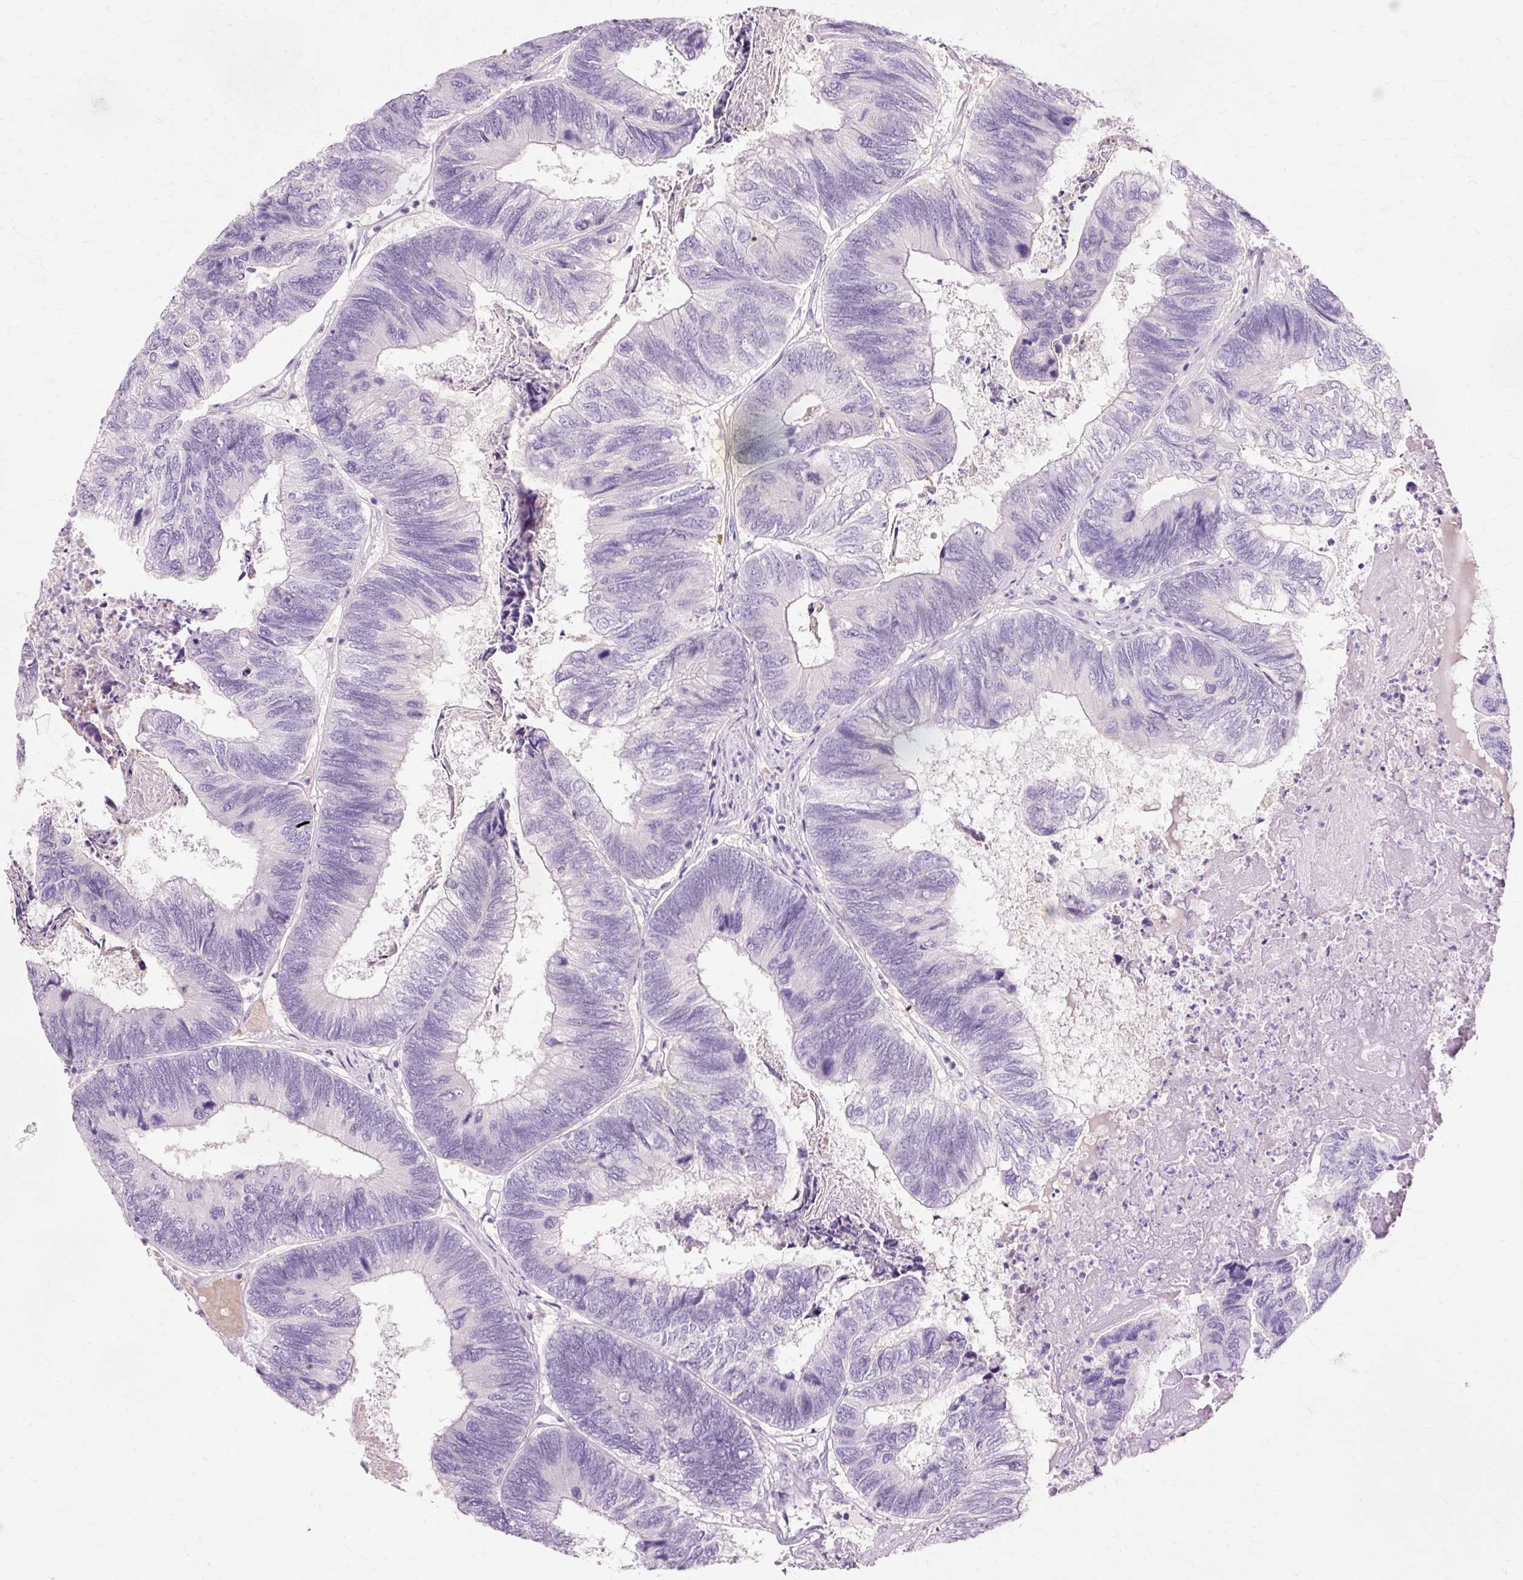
{"staining": {"intensity": "negative", "quantity": "none", "location": "none"}, "tissue": "colorectal cancer", "cell_type": "Tumor cells", "image_type": "cancer", "snomed": [{"axis": "morphology", "description": "Adenocarcinoma, NOS"}, {"axis": "topography", "description": "Colon"}], "caption": "Immunohistochemistry (IHC) of human colorectal cancer demonstrates no expression in tumor cells.", "gene": "VN1R2", "patient": {"sex": "female", "age": 67}}